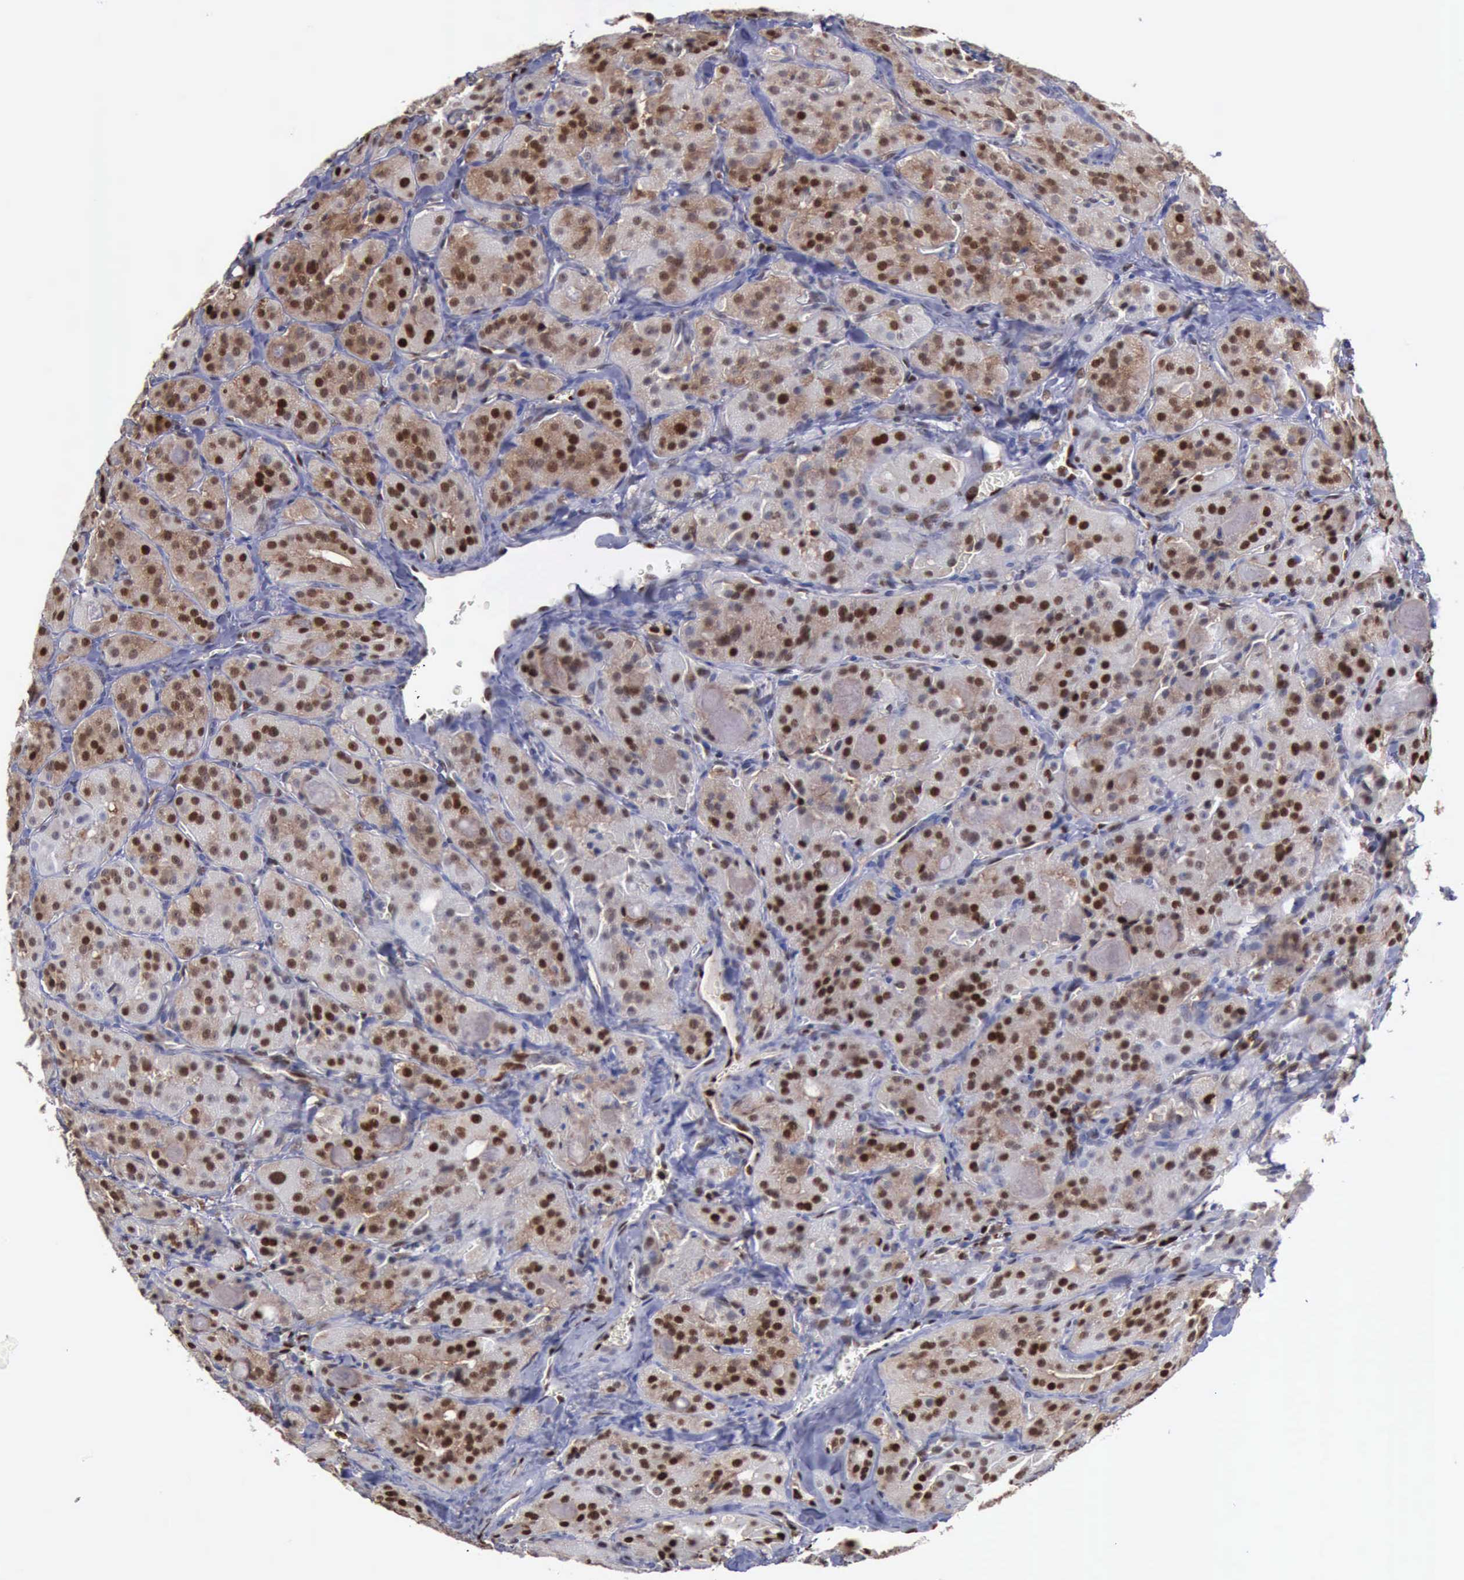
{"staining": {"intensity": "strong", "quantity": ">75%", "location": "nuclear"}, "tissue": "thyroid cancer", "cell_type": "Tumor cells", "image_type": "cancer", "snomed": [{"axis": "morphology", "description": "Carcinoma, NOS"}, {"axis": "topography", "description": "Thyroid gland"}], "caption": "Protein expression analysis of human thyroid carcinoma reveals strong nuclear staining in approximately >75% of tumor cells.", "gene": "PDCD4", "patient": {"sex": "male", "age": 76}}